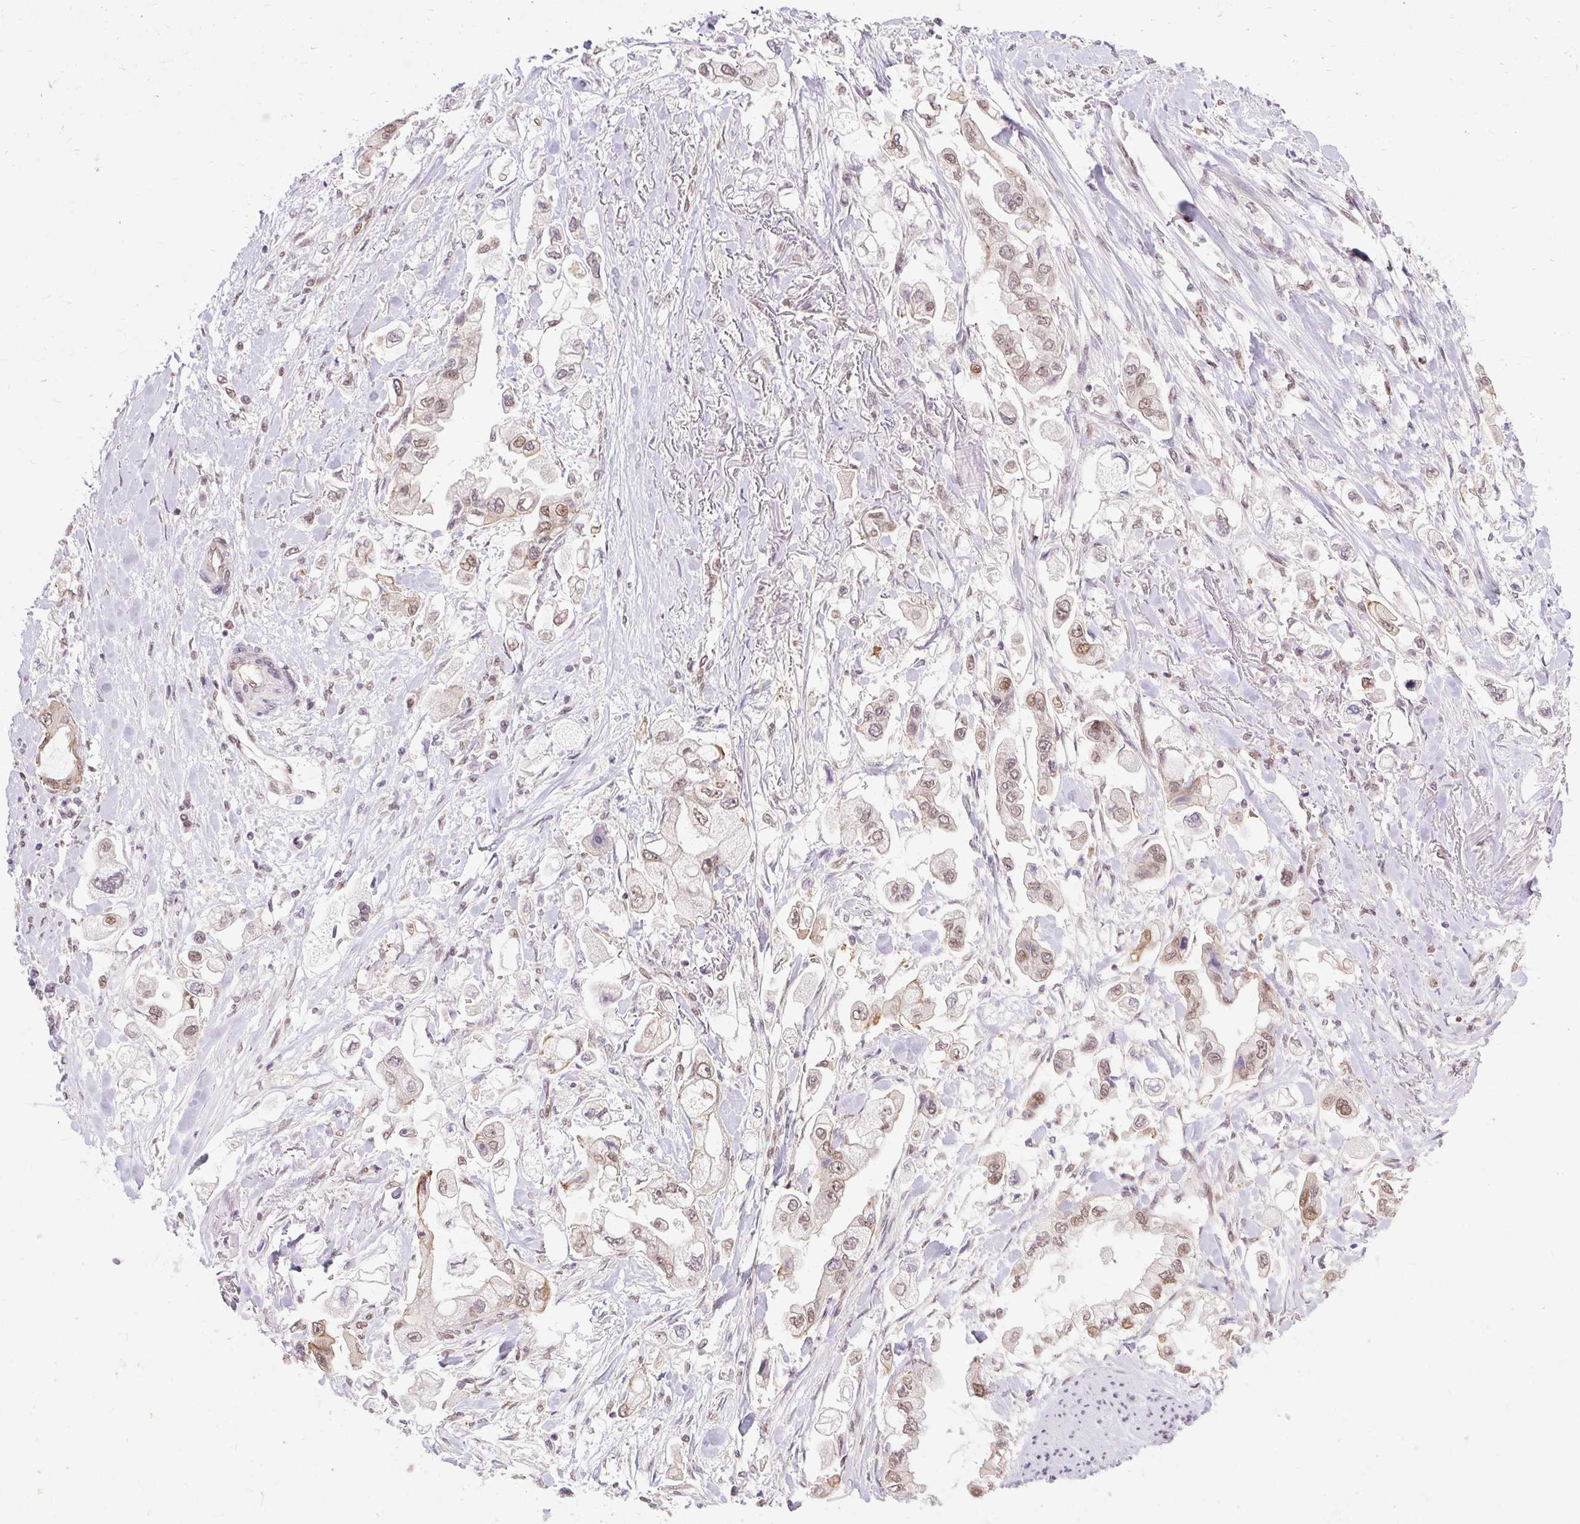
{"staining": {"intensity": "weak", "quantity": ">75%", "location": "nuclear"}, "tissue": "stomach cancer", "cell_type": "Tumor cells", "image_type": "cancer", "snomed": [{"axis": "morphology", "description": "Adenocarcinoma, NOS"}, {"axis": "topography", "description": "Stomach"}], "caption": "Brown immunohistochemical staining in stomach adenocarcinoma shows weak nuclear expression in about >75% of tumor cells. Nuclei are stained in blue.", "gene": "NPIPB12", "patient": {"sex": "male", "age": 62}}